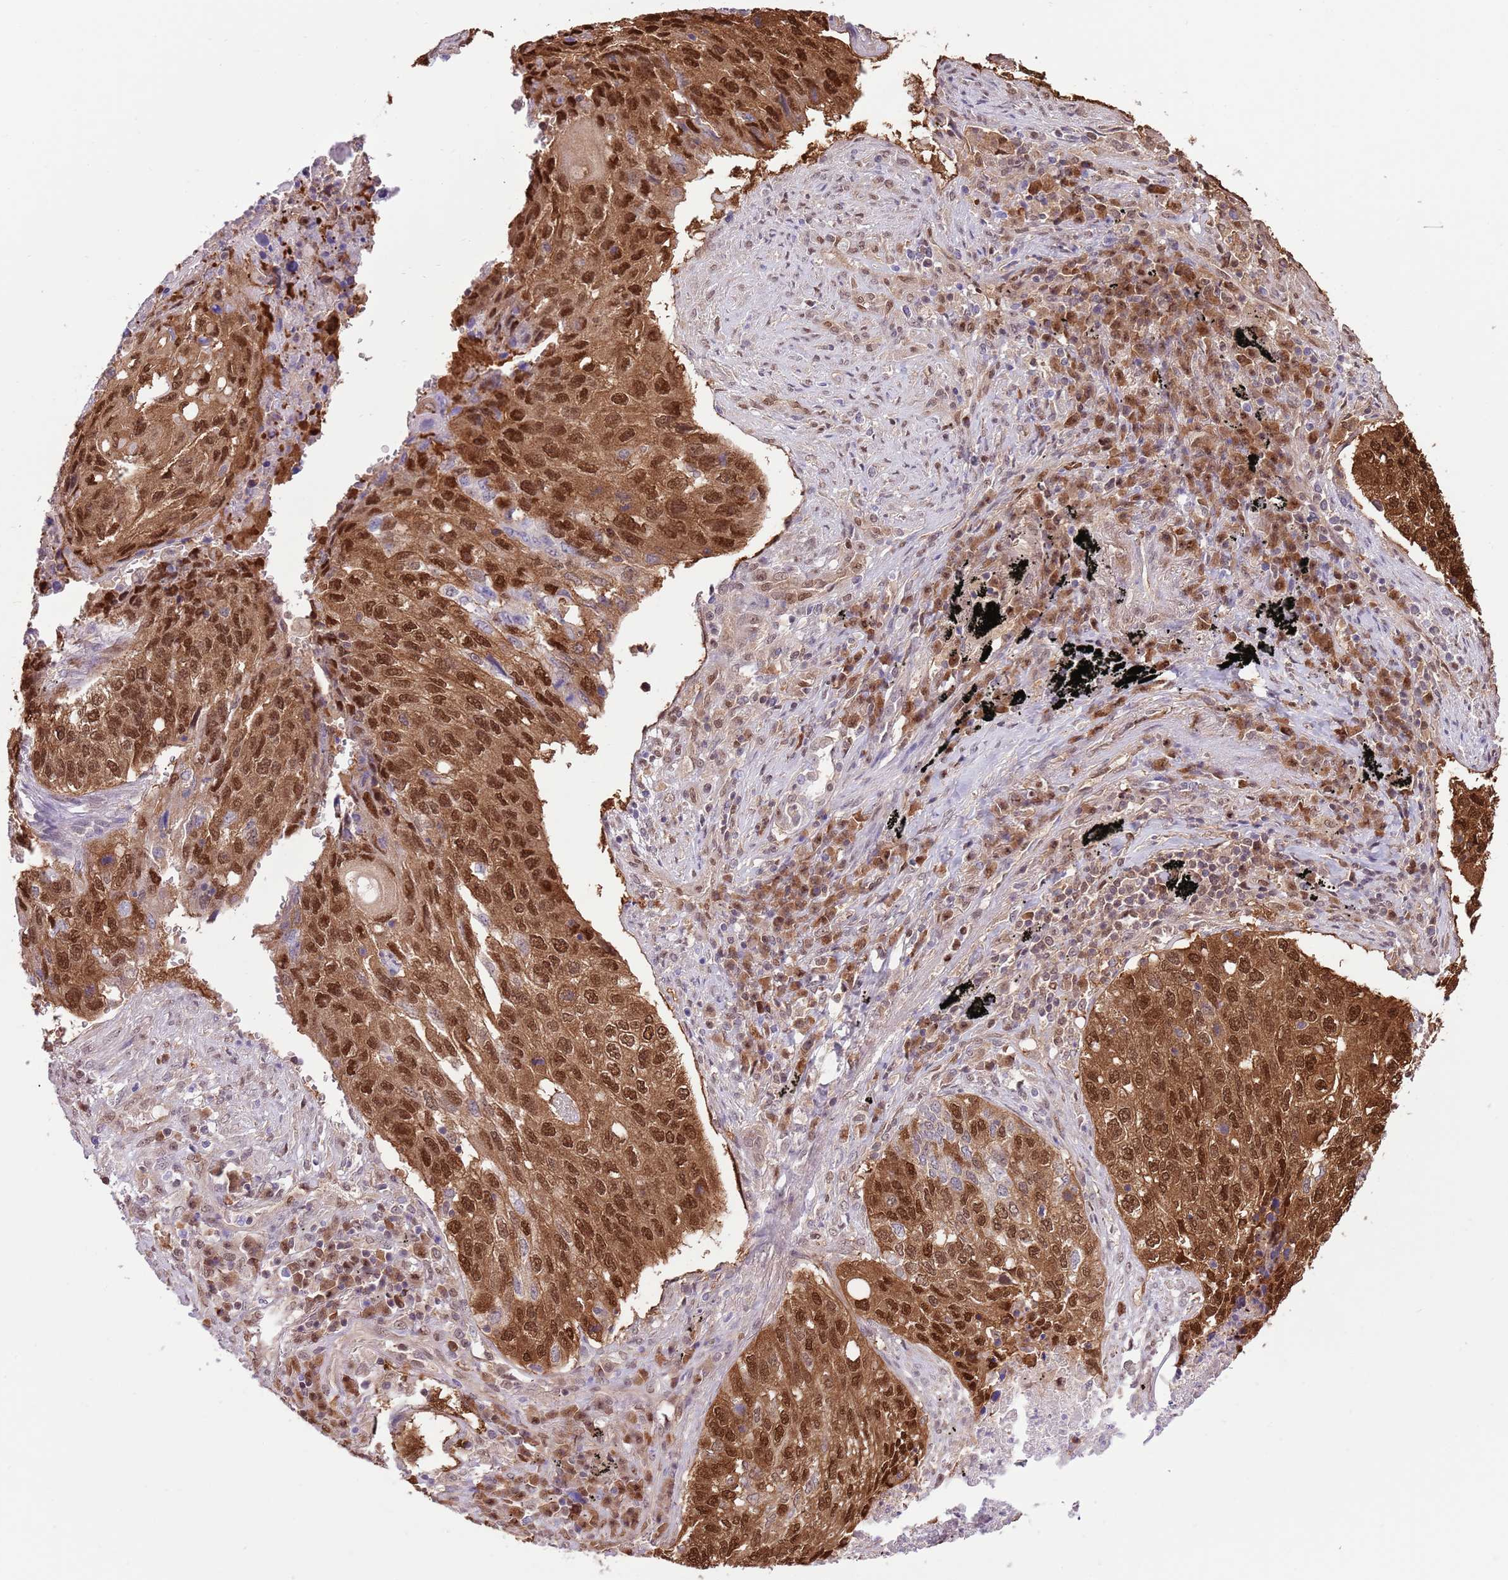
{"staining": {"intensity": "strong", "quantity": ">75%", "location": "cytoplasmic/membranous,nuclear"}, "tissue": "lung cancer", "cell_type": "Tumor cells", "image_type": "cancer", "snomed": [{"axis": "morphology", "description": "Squamous cell carcinoma, NOS"}, {"axis": "topography", "description": "Lung"}], "caption": "Immunohistochemistry (IHC) of human lung cancer (squamous cell carcinoma) demonstrates high levels of strong cytoplasmic/membranous and nuclear staining in approximately >75% of tumor cells.", "gene": "NSFL1C", "patient": {"sex": "female", "age": 63}}